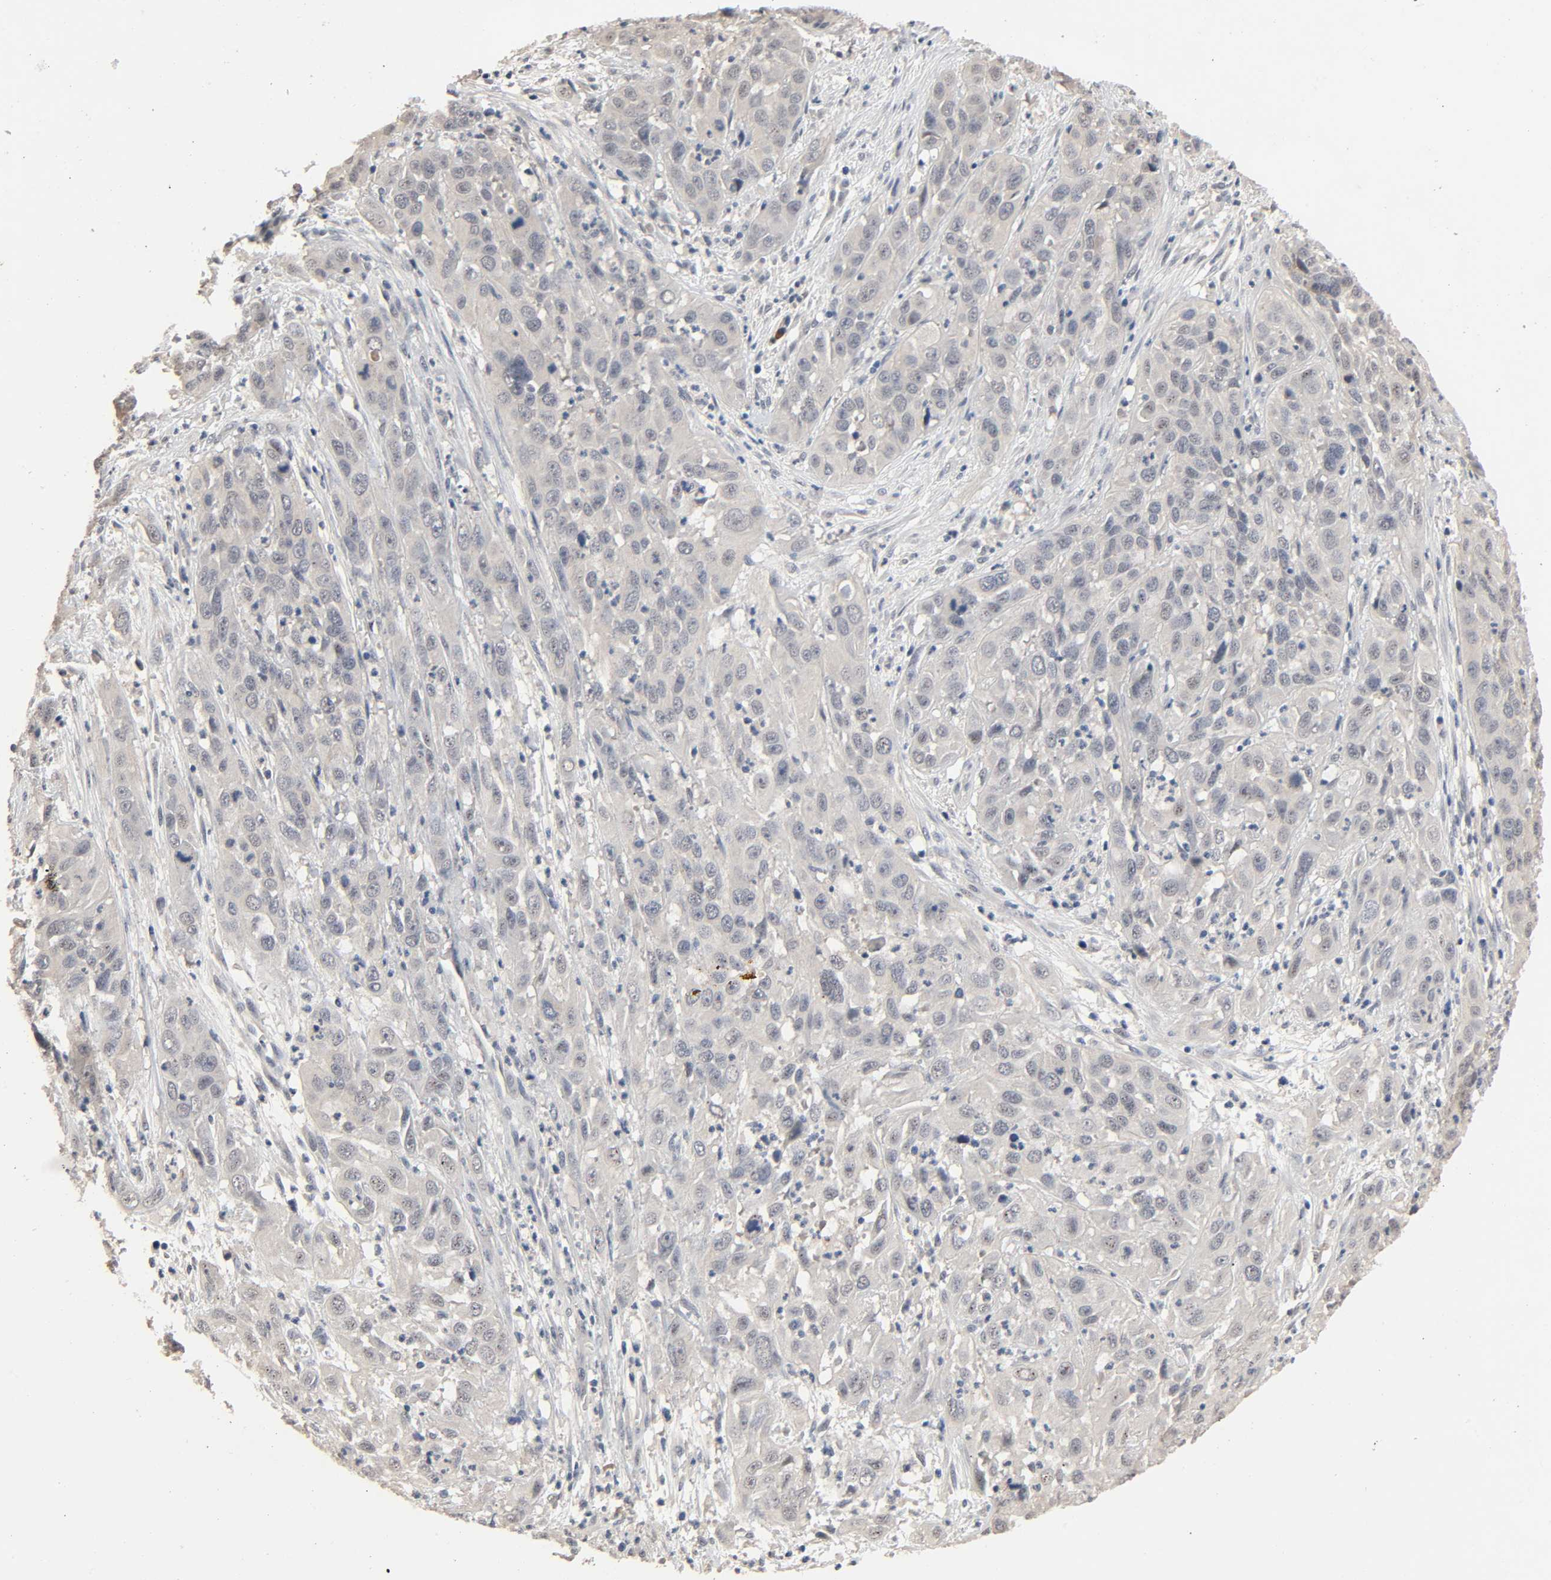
{"staining": {"intensity": "negative", "quantity": "none", "location": "none"}, "tissue": "cervical cancer", "cell_type": "Tumor cells", "image_type": "cancer", "snomed": [{"axis": "morphology", "description": "Squamous cell carcinoma, NOS"}, {"axis": "topography", "description": "Cervix"}], "caption": "A micrograph of squamous cell carcinoma (cervical) stained for a protein demonstrates no brown staining in tumor cells.", "gene": "MAGEA8", "patient": {"sex": "female", "age": 32}}